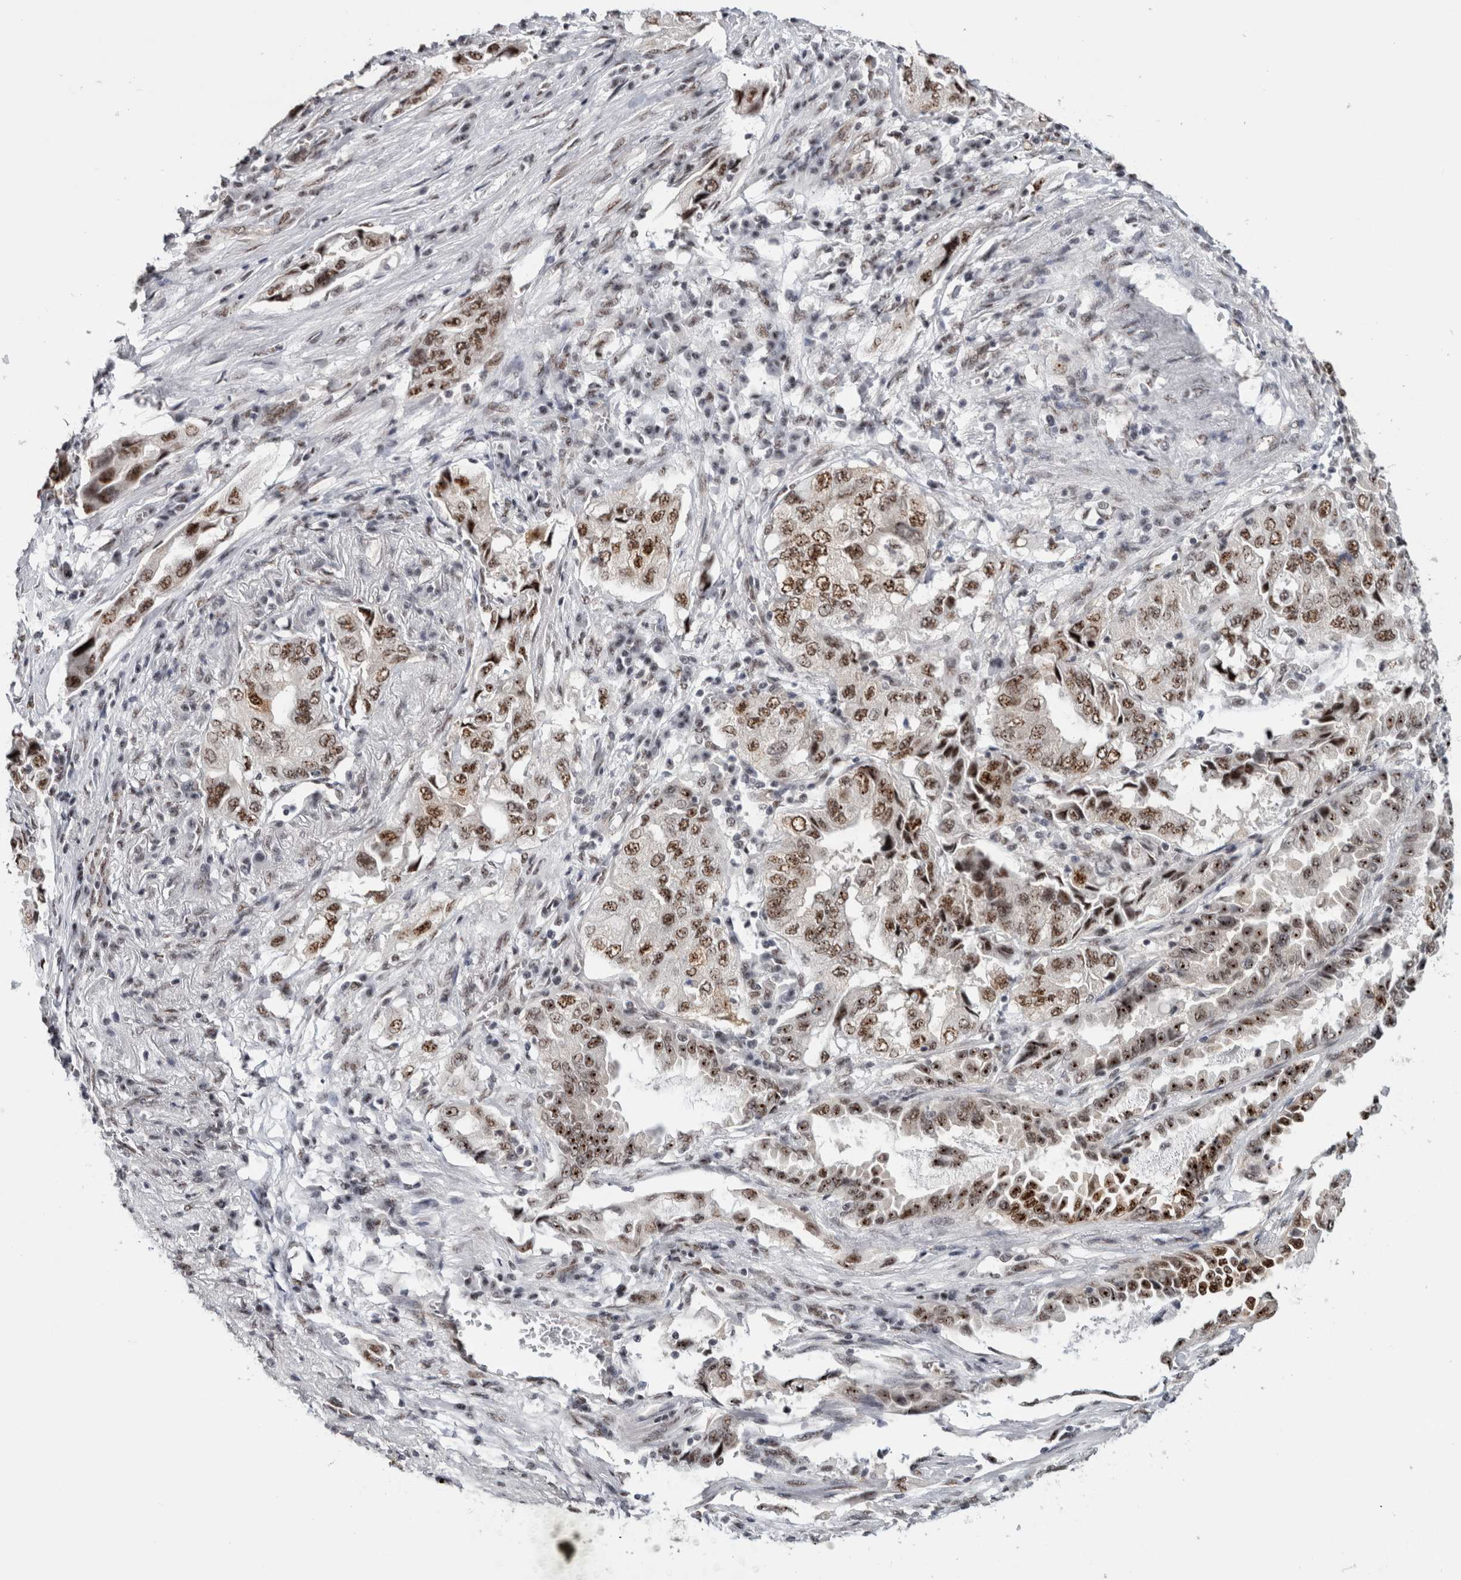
{"staining": {"intensity": "strong", "quantity": ">75%", "location": "nuclear"}, "tissue": "lung cancer", "cell_type": "Tumor cells", "image_type": "cancer", "snomed": [{"axis": "morphology", "description": "Adenocarcinoma, NOS"}, {"axis": "topography", "description": "Lung"}], "caption": "A high-resolution image shows IHC staining of lung adenocarcinoma, which reveals strong nuclear expression in approximately >75% of tumor cells.", "gene": "MKNK1", "patient": {"sex": "female", "age": 51}}